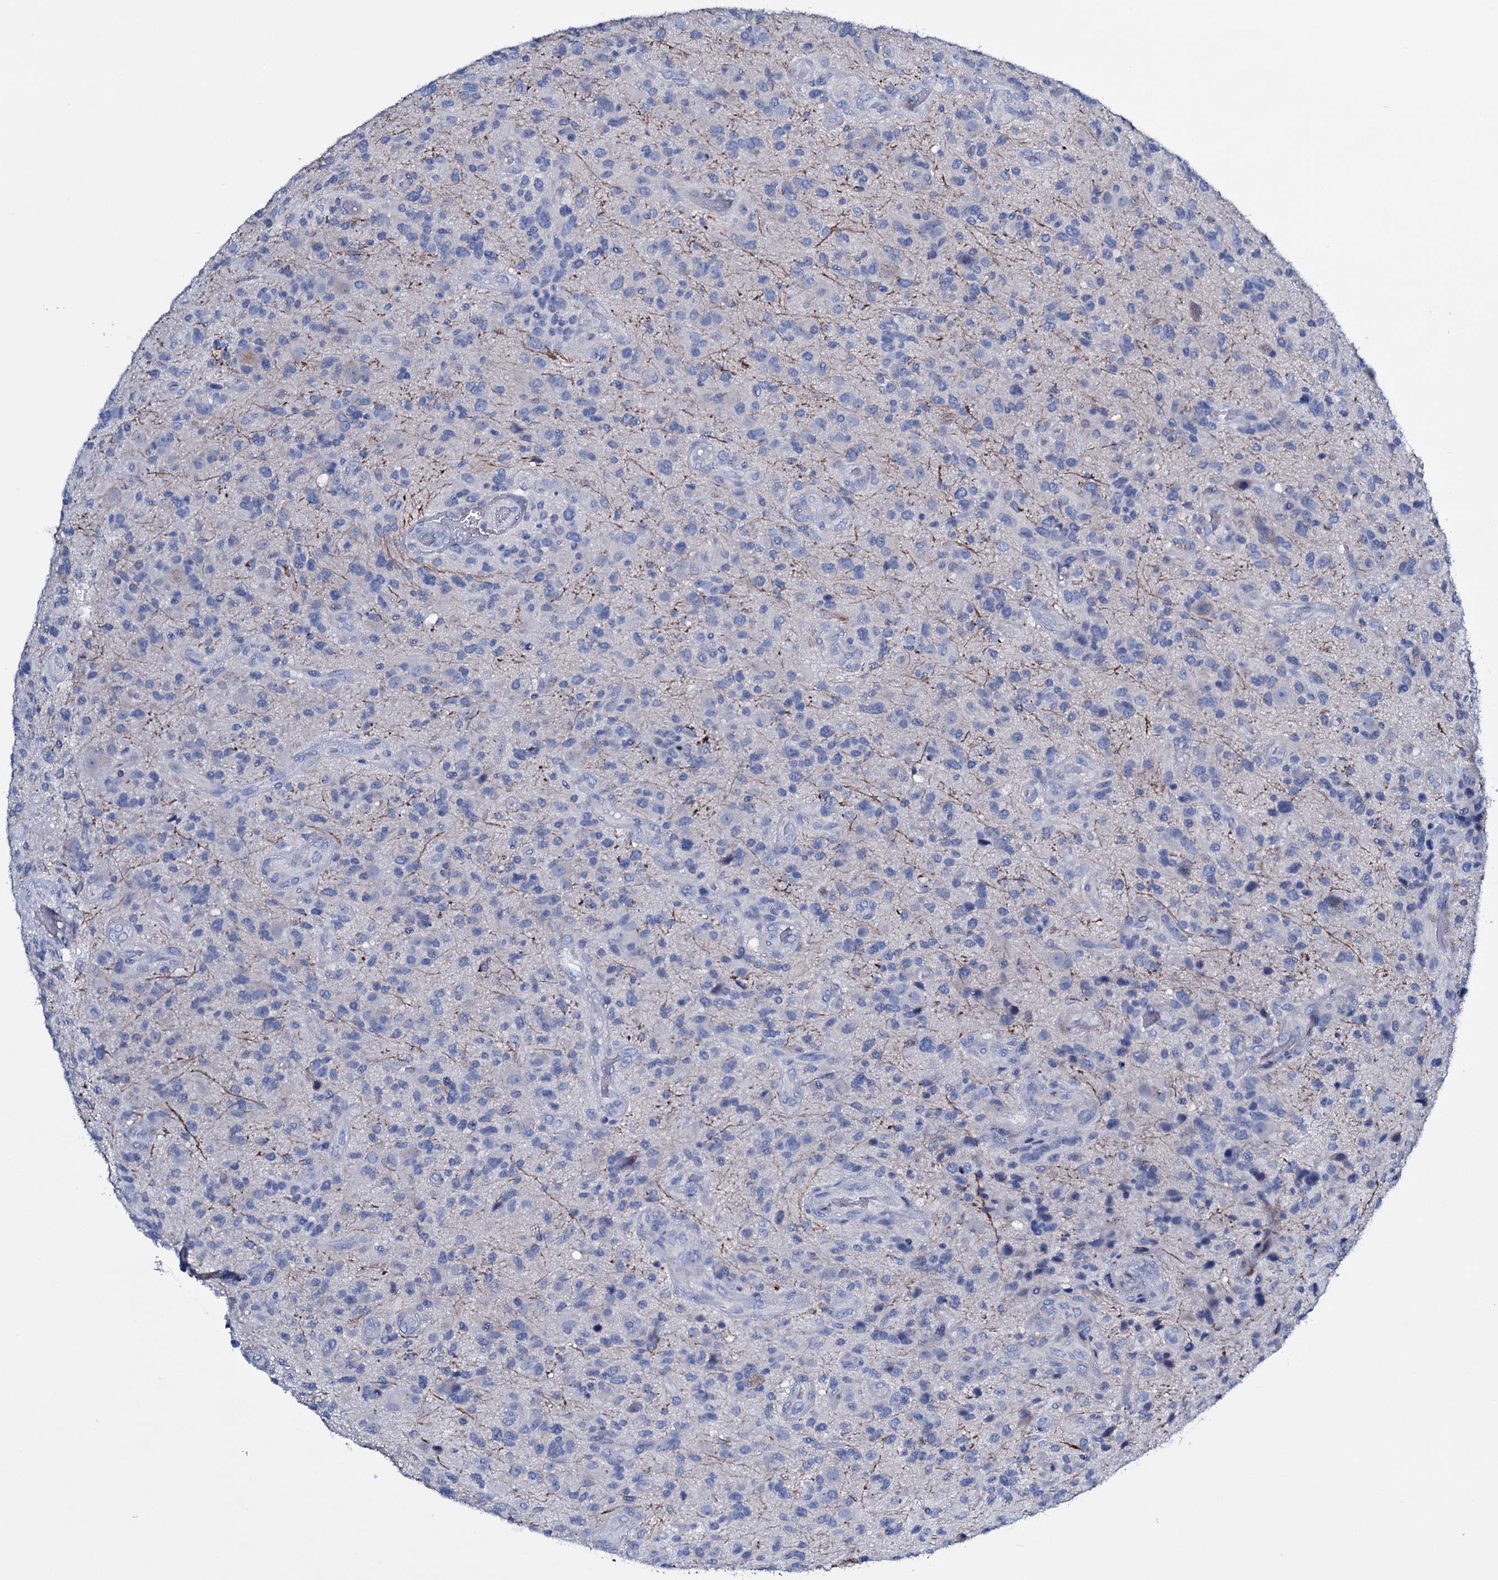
{"staining": {"intensity": "negative", "quantity": "none", "location": "none"}, "tissue": "glioma", "cell_type": "Tumor cells", "image_type": "cancer", "snomed": [{"axis": "morphology", "description": "Glioma, malignant, High grade"}, {"axis": "topography", "description": "Brain"}], "caption": "Glioma stained for a protein using immunohistochemistry demonstrates no positivity tumor cells.", "gene": "TPGS2", "patient": {"sex": "male", "age": 47}}